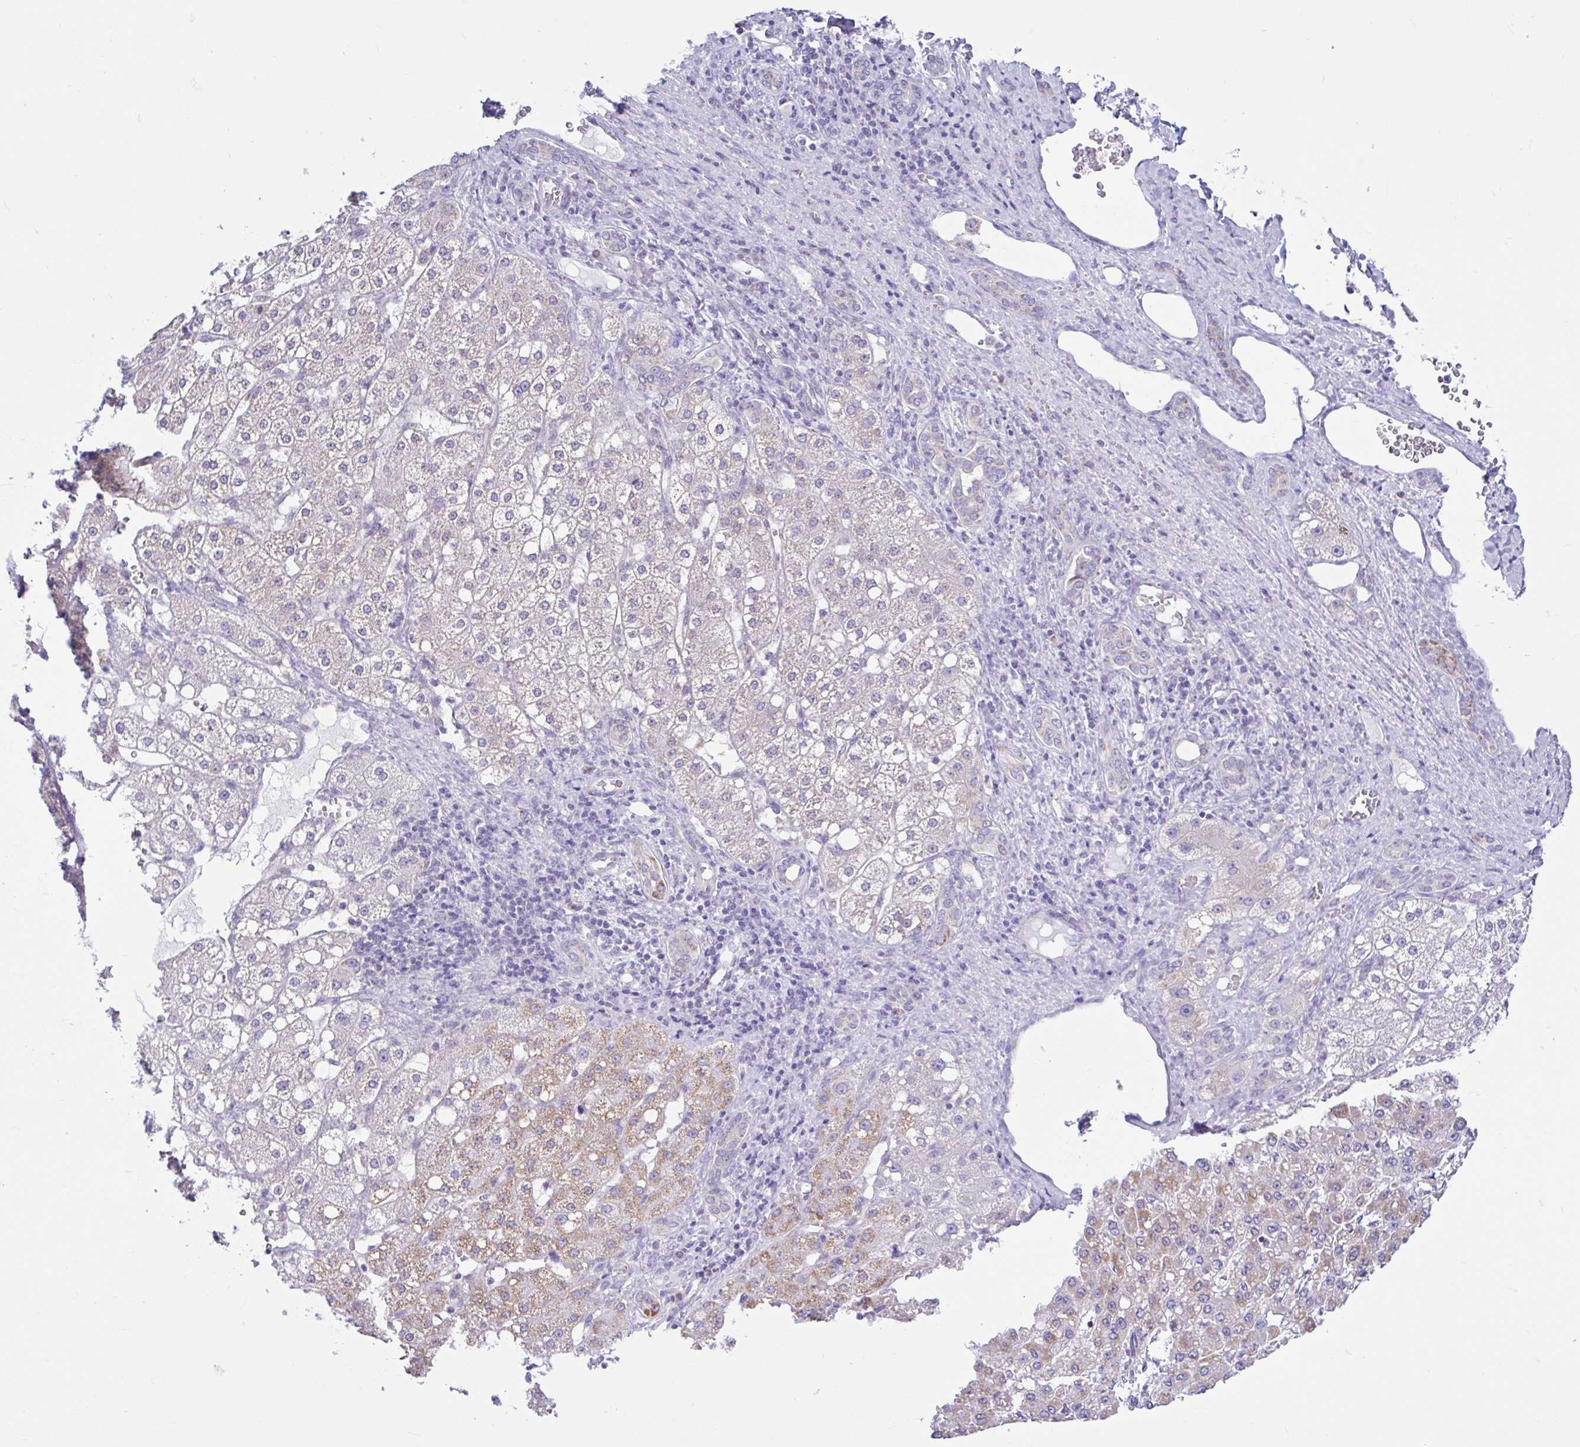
{"staining": {"intensity": "moderate", "quantity": "25%-75%", "location": "cytoplasmic/membranous"}, "tissue": "liver cancer", "cell_type": "Tumor cells", "image_type": "cancer", "snomed": [{"axis": "morphology", "description": "Carcinoma, Hepatocellular, NOS"}, {"axis": "topography", "description": "Liver"}], "caption": "Liver hepatocellular carcinoma stained for a protein (brown) displays moderate cytoplasmic/membranous positive staining in about 25%-75% of tumor cells.", "gene": "NDUFS2", "patient": {"sex": "male", "age": 67}}